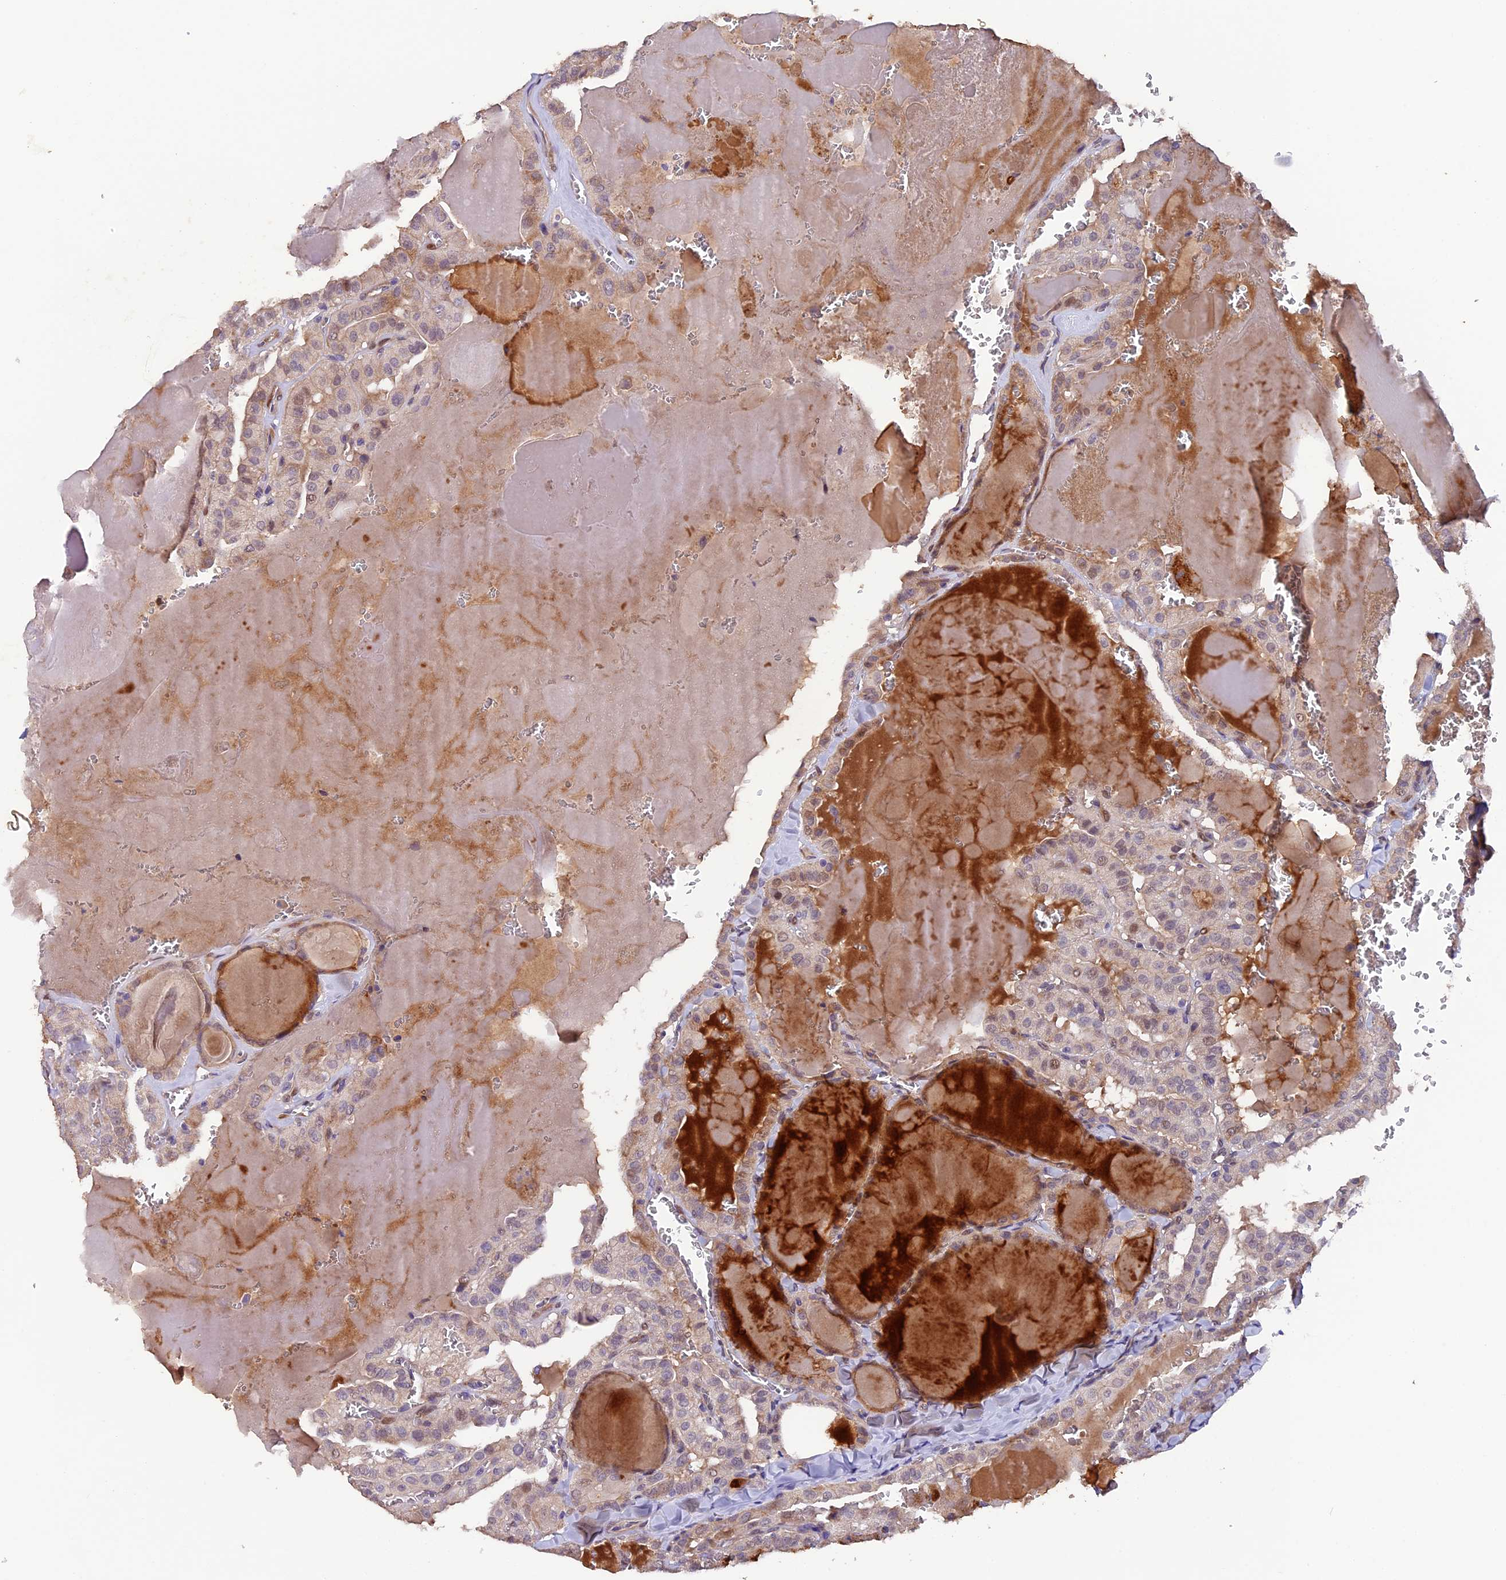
{"staining": {"intensity": "weak", "quantity": "<25%", "location": "cytoplasmic/membranous,nuclear"}, "tissue": "thyroid cancer", "cell_type": "Tumor cells", "image_type": "cancer", "snomed": [{"axis": "morphology", "description": "Papillary adenocarcinoma, NOS"}, {"axis": "topography", "description": "Thyroid gland"}], "caption": "A high-resolution micrograph shows immunohistochemistry (IHC) staining of papillary adenocarcinoma (thyroid), which reveals no significant expression in tumor cells.", "gene": "NCK2", "patient": {"sex": "male", "age": 52}}